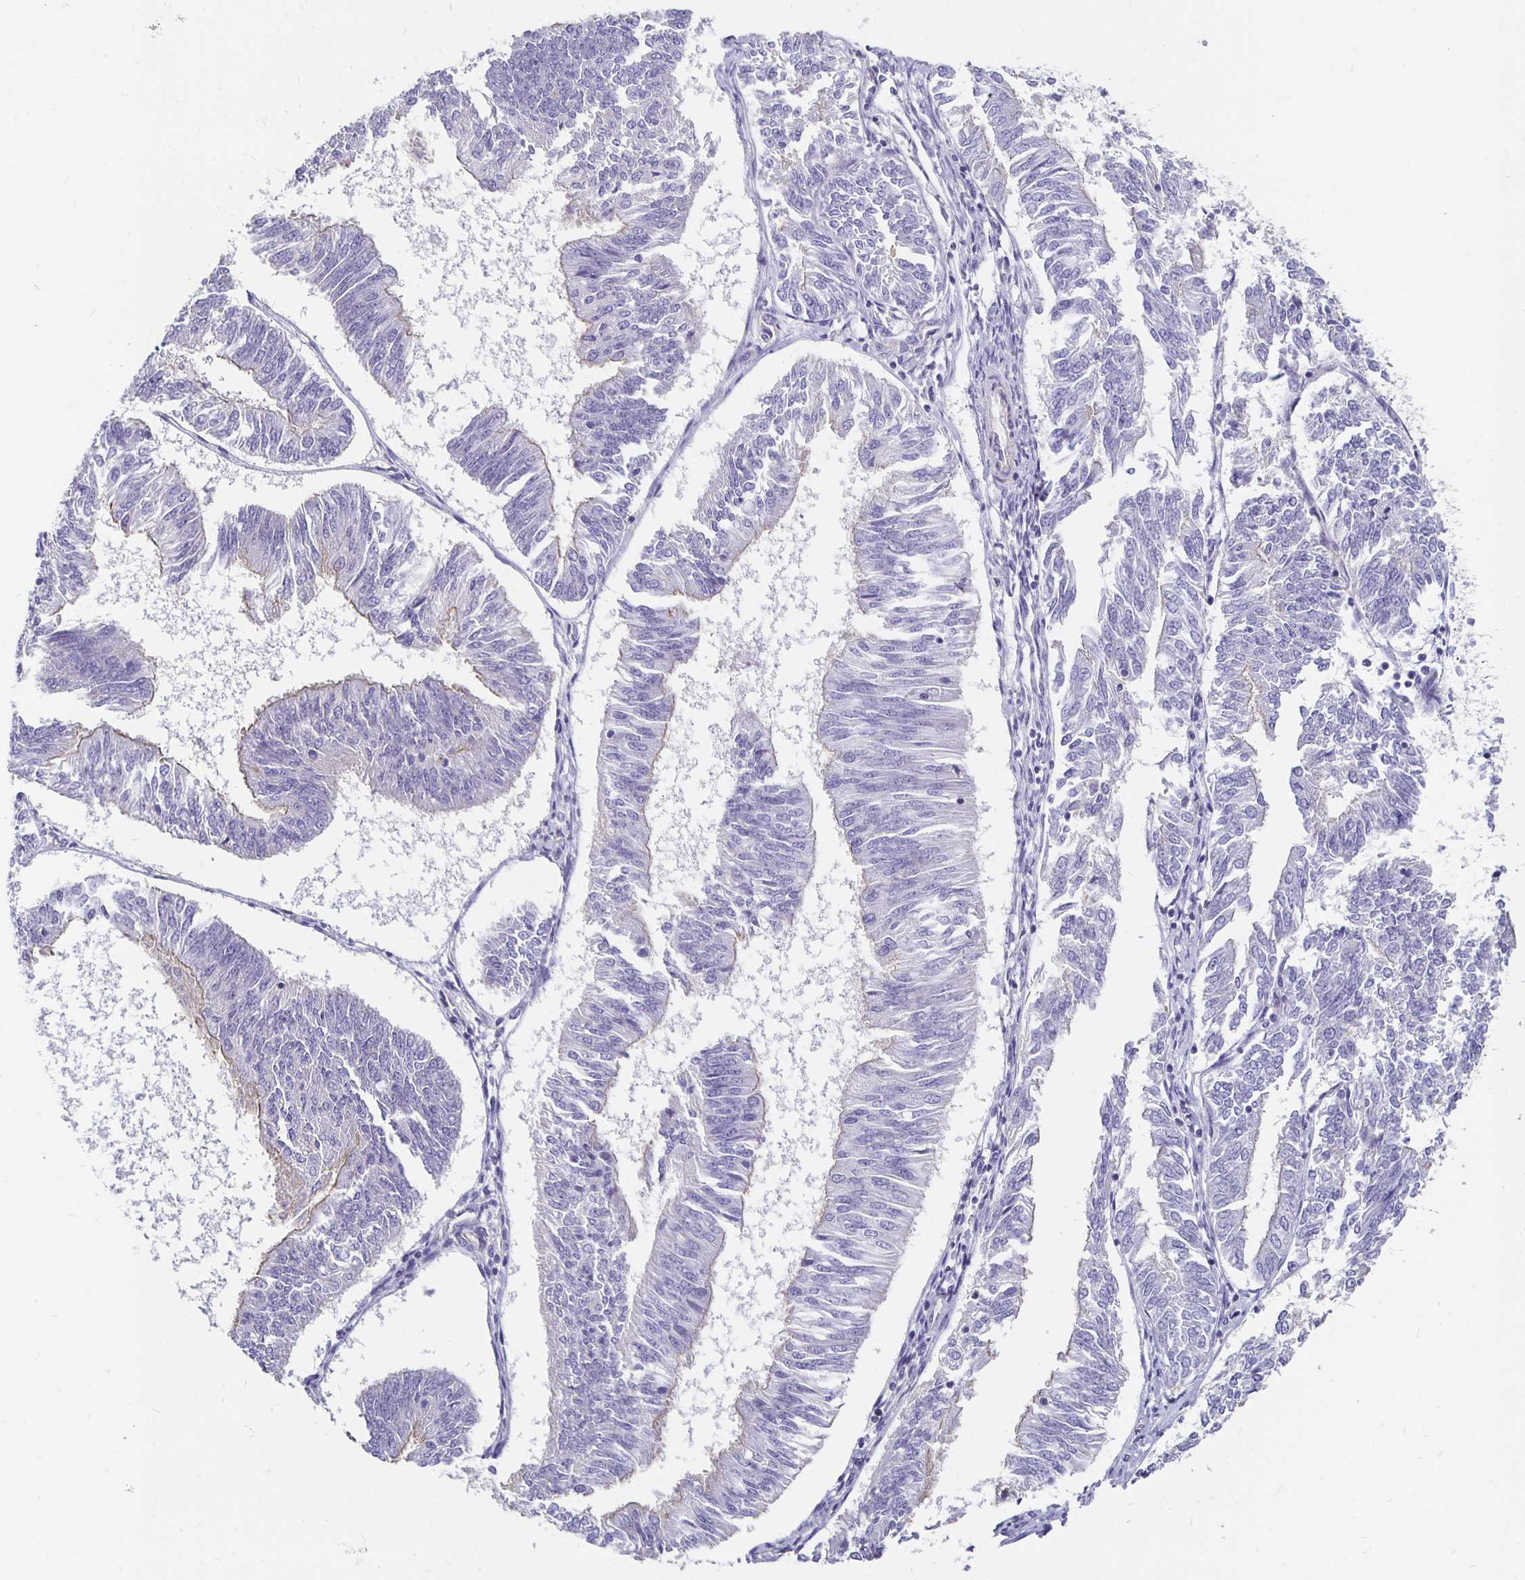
{"staining": {"intensity": "negative", "quantity": "none", "location": "none"}, "tissue": "endometrial cancer", "cell_type": "Tumor cells", "image_type": "cancer", "snomed": [{"axis": "morphology", "description": "Adenocarcinoma, NOS"}, {"axis": "topography", "description": "Endometrium"}], "caption": "Micrograph shows no significant protein expression in tumor cells of endometrial adenocarcinoma. (Stains: DAB (3,3'-diaminobenzidine) immunohistochemistry with hematoxylin counter stain, Microscopy: brightfield microscopy at high magnification).", "gene": "APOB", "patient": {"sex": "female", "age": 58}}